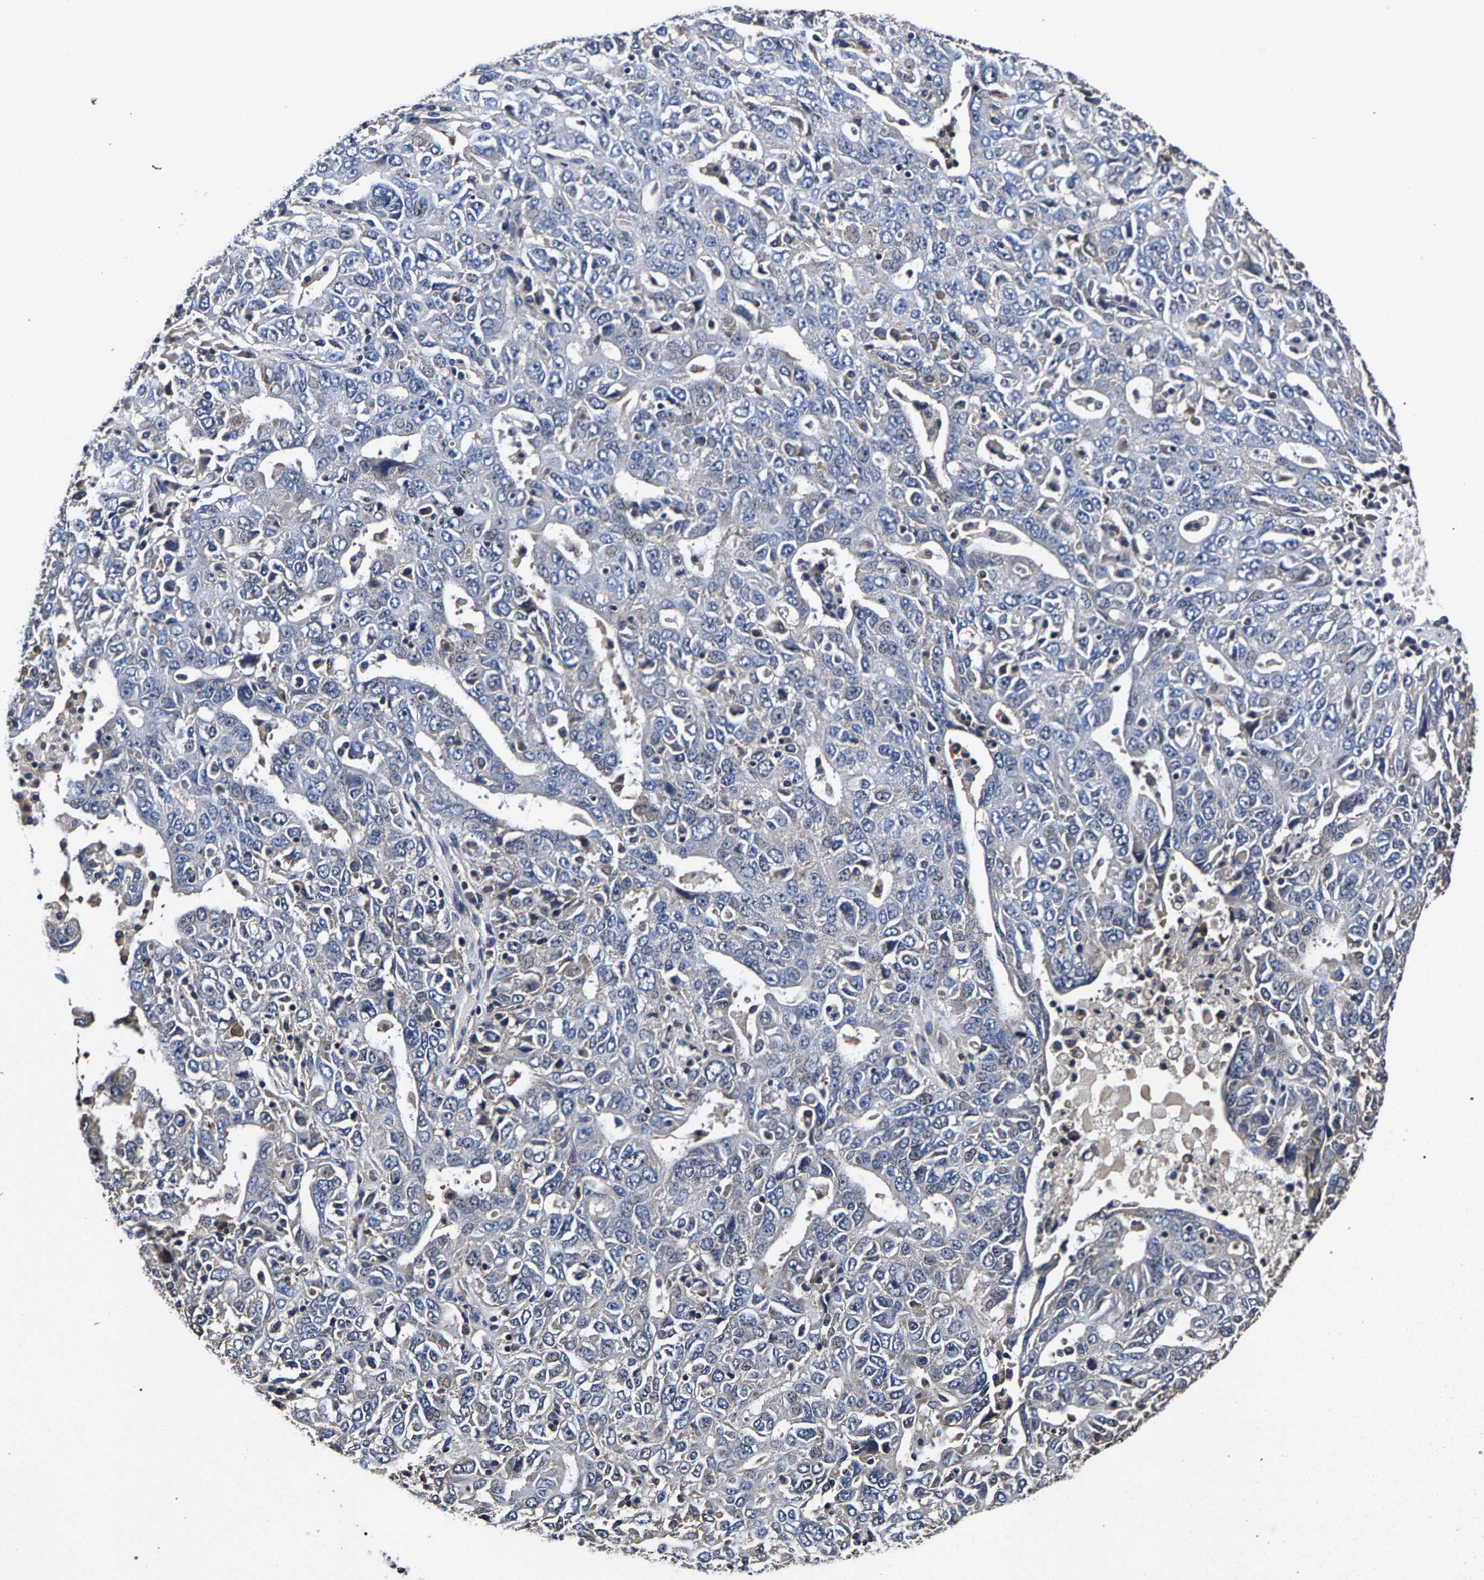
{"staining": {"intensity": "negative", "quantity": "none", "location": "none"}, "tissue": "ovarian cancer", "cell_type": "Tumor cells", "image_type": "cancer", "snomed": [{"axis": "morphology", "description": "Carcinoma, endometroid"}, {"axis": "topography", "description": "Ovary"}], "caption": "Photomicrograph shows no significant protein expression in tumor cells of ovarian cancer (endometroid carcinoma).", "gene": "MARCHF7", "patient": {"sex": "female", "age": 62}}